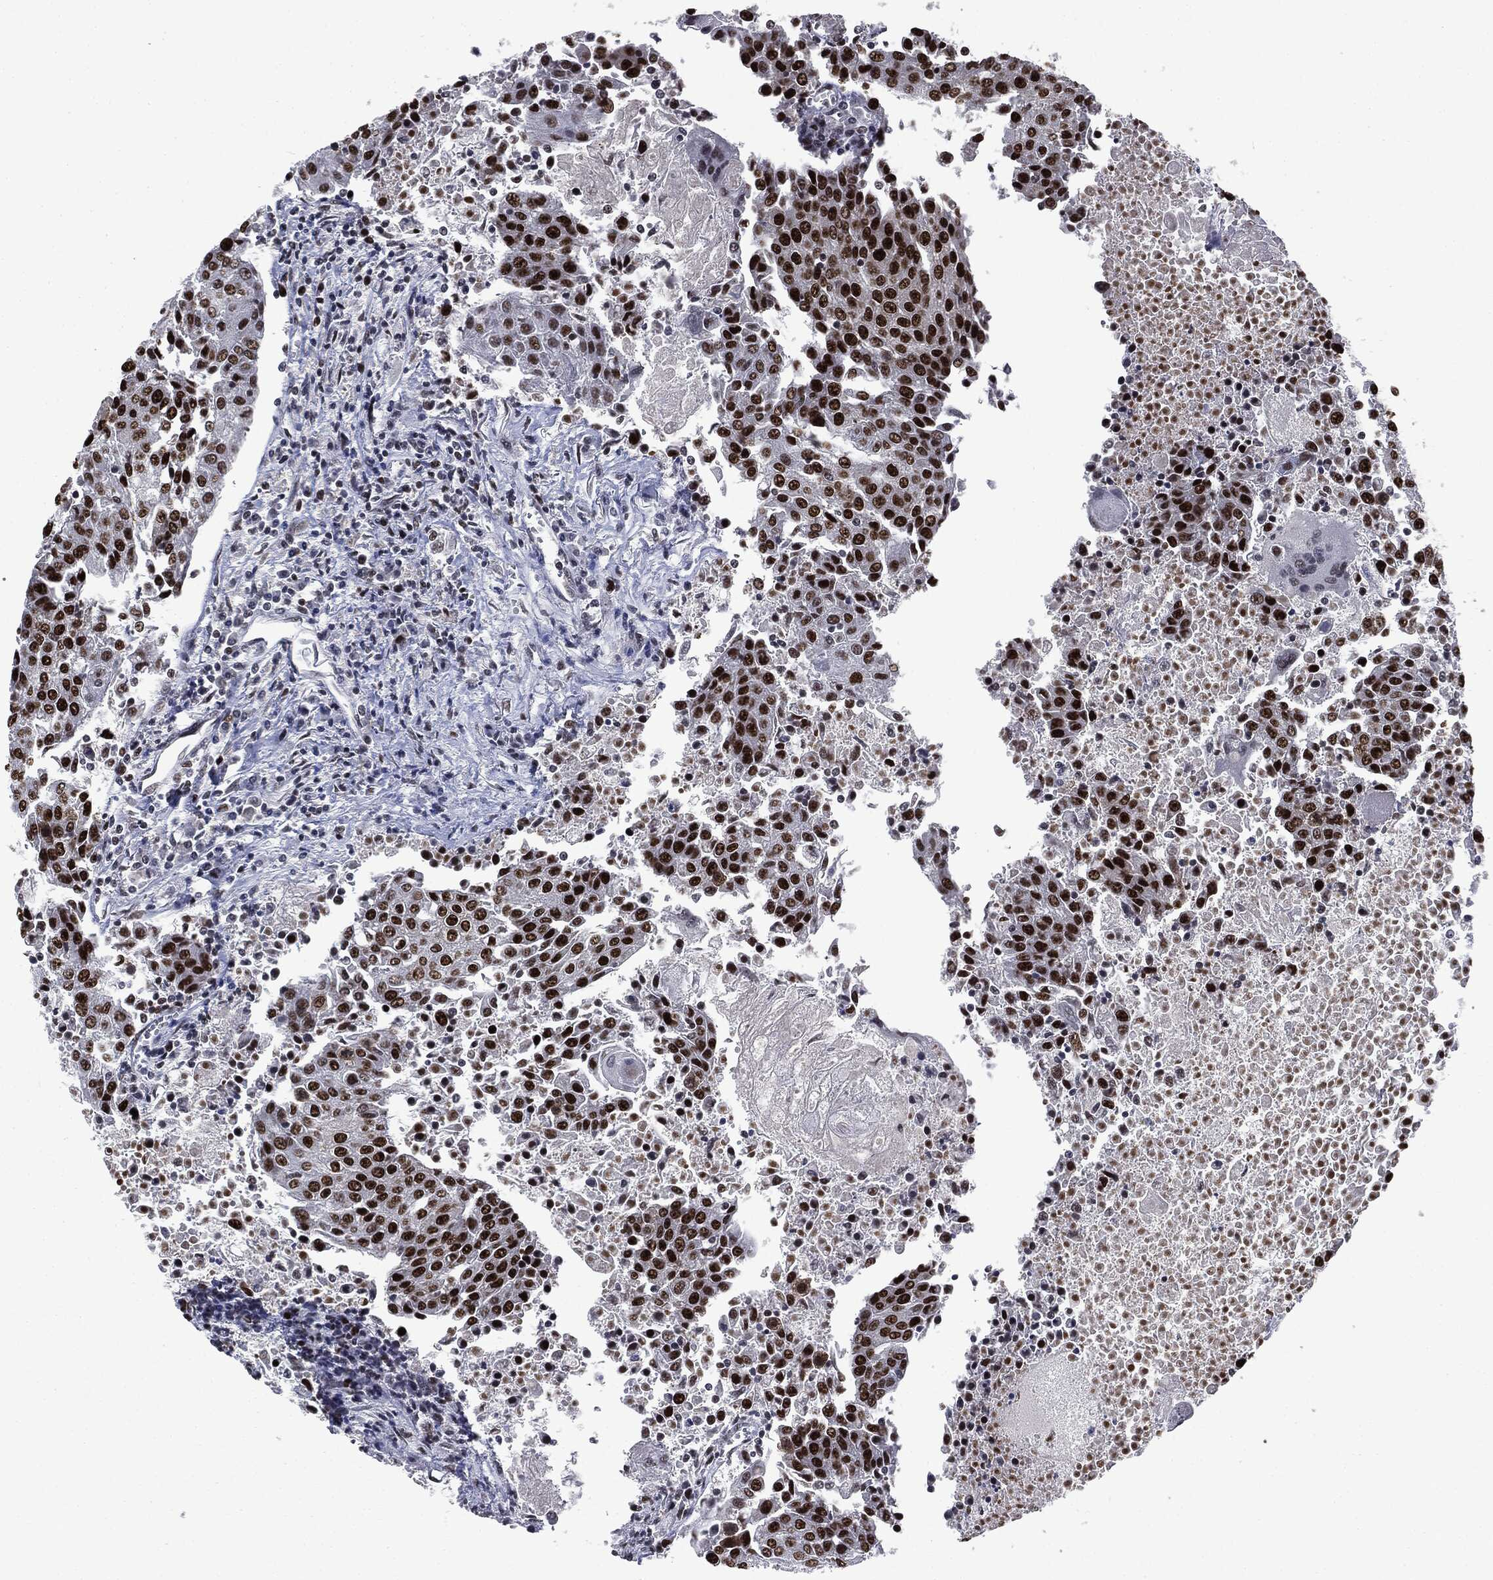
{"staining": {"intensity": "strong", "quantity": ">75%", "location": "nuclear"}, "tissue": "urothelial cancer", "cell_type": "Tumor cells", "image_type": "cancer", "snomed": [{"axis": "morphology", "description": "Urothelial carcinoma, High grade"}, {"axis": "topography", "description": "Urinary bladder"}], "caption": "Immunohistochemistry (IHC) histopathology image of neoplastic tissue: urothelial cancer stained using immunohistochemistry reveals high levels of strong protein expression localized specifically in the nuclear of tumor cells, appearing as a nuclear brown color.", "gene": "MSH2", "patient": {"sex": "female", "age": 85}}